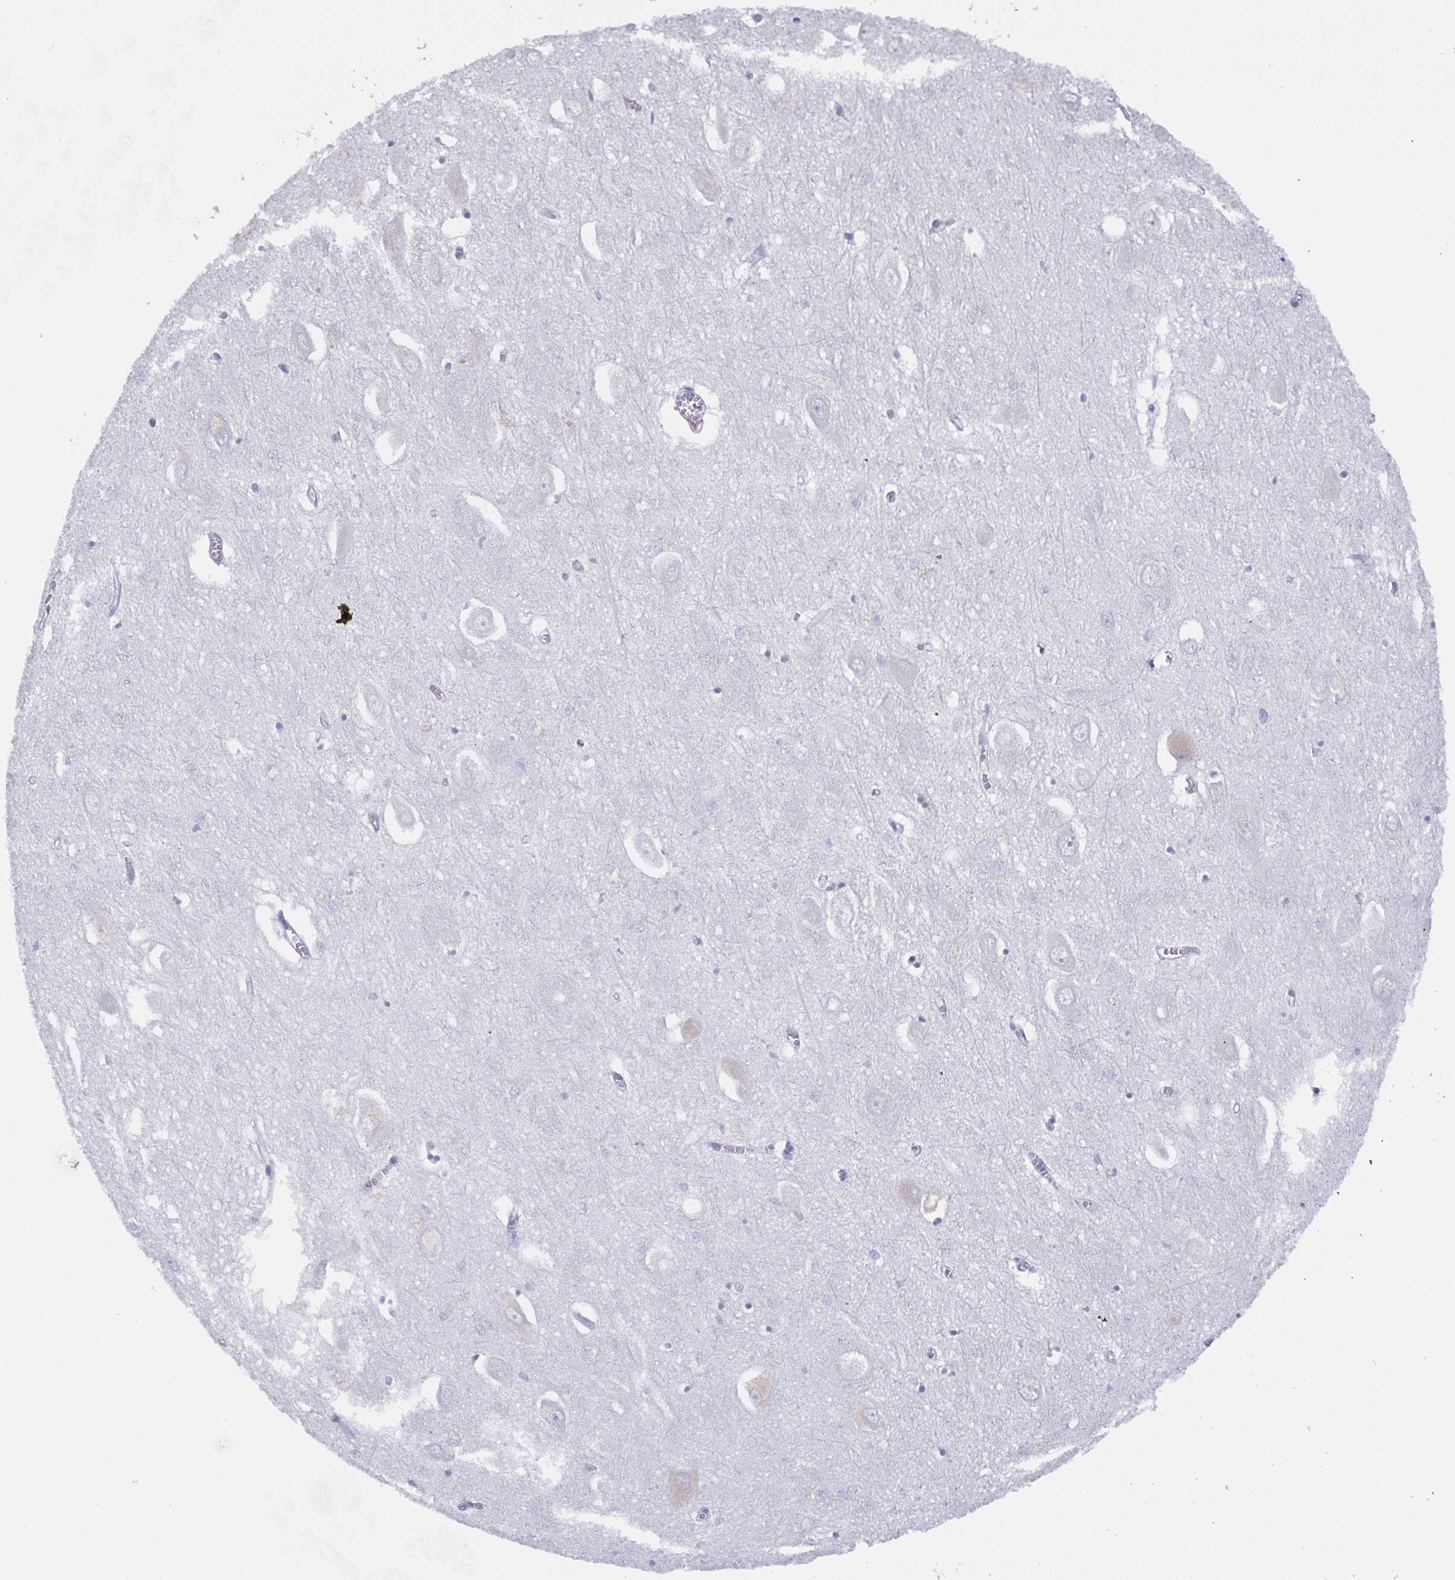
{"staining": {"intensity": "negative", "quantity": "none", "location": "none"}, "tissue": "hippocampus", "cell_type": "Glial cells", "image_type": "normal", "snomed": [{"axis": "morphology", "description": "Normal tissue, NOS"}, {"axis": "topography", "description": "Hippocampus"}], "caption": "This histopathology image is of normal hippocampus stained with immunohistochemistry (IHC) to label a protein in brown with the nuclei are counter-stained blue. There is no positivity in glial cells. (DAB IHC, high magnification).", "gene": "DYDC2", "patient": {"sex": "female", "age": 64}}